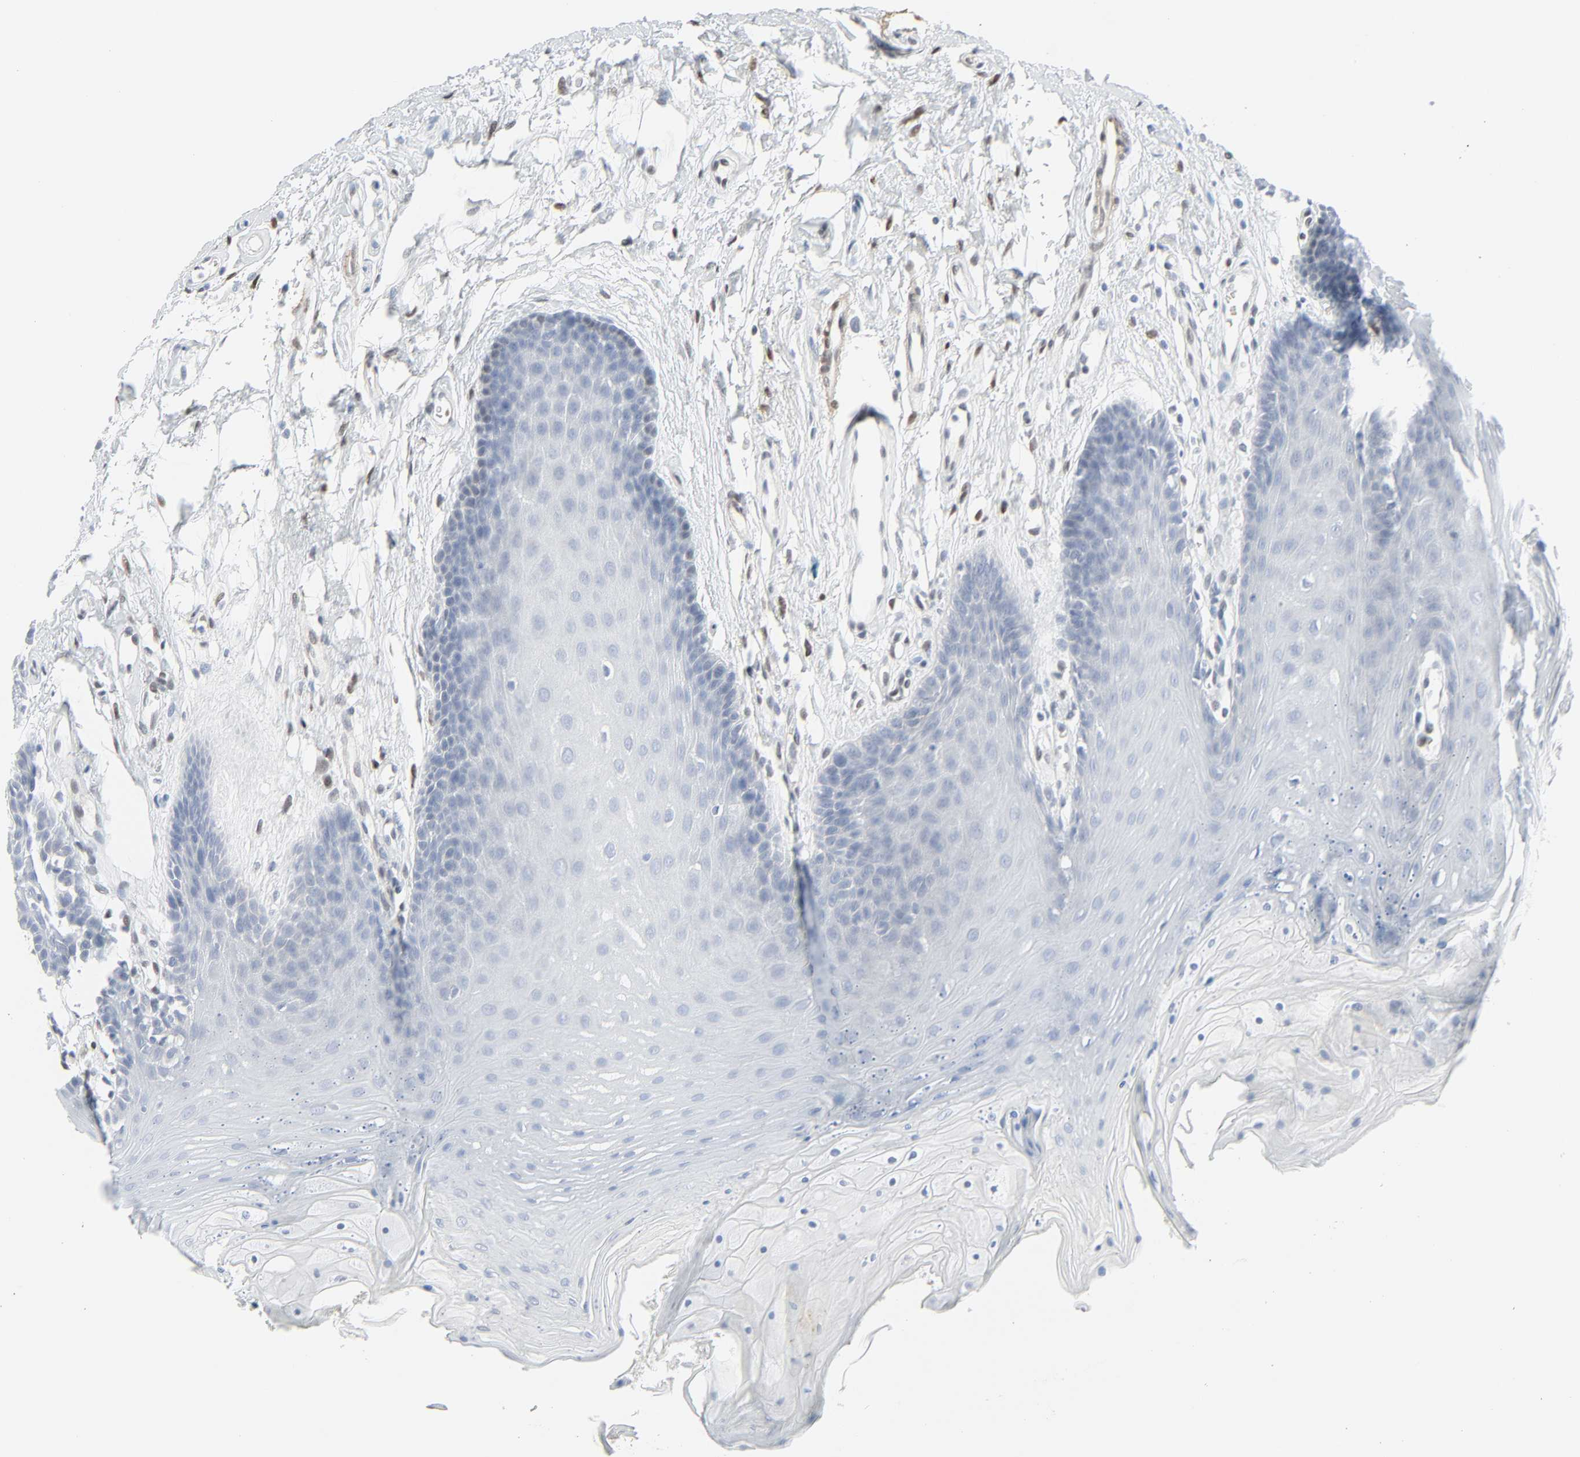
{"staining": {"intensity": "negative", "quantity": "none", "location": "none"}, "tissue": "oral mucosa", "cell_type": "Squamous epithelial cells", "image_type": "normal", "snomed": [{"axis": "morphology", "description": "Normal tissue, NOS"}, {"axis": "topography", "description": "Oral tissue"}], "caption": "Immunohistochemistry (IHC) of benign oral mucosa exhibits no staining in squamous epithelial cells.", "gene": "ZBTB16", "patient": {"sex": "male", "age": 62}}